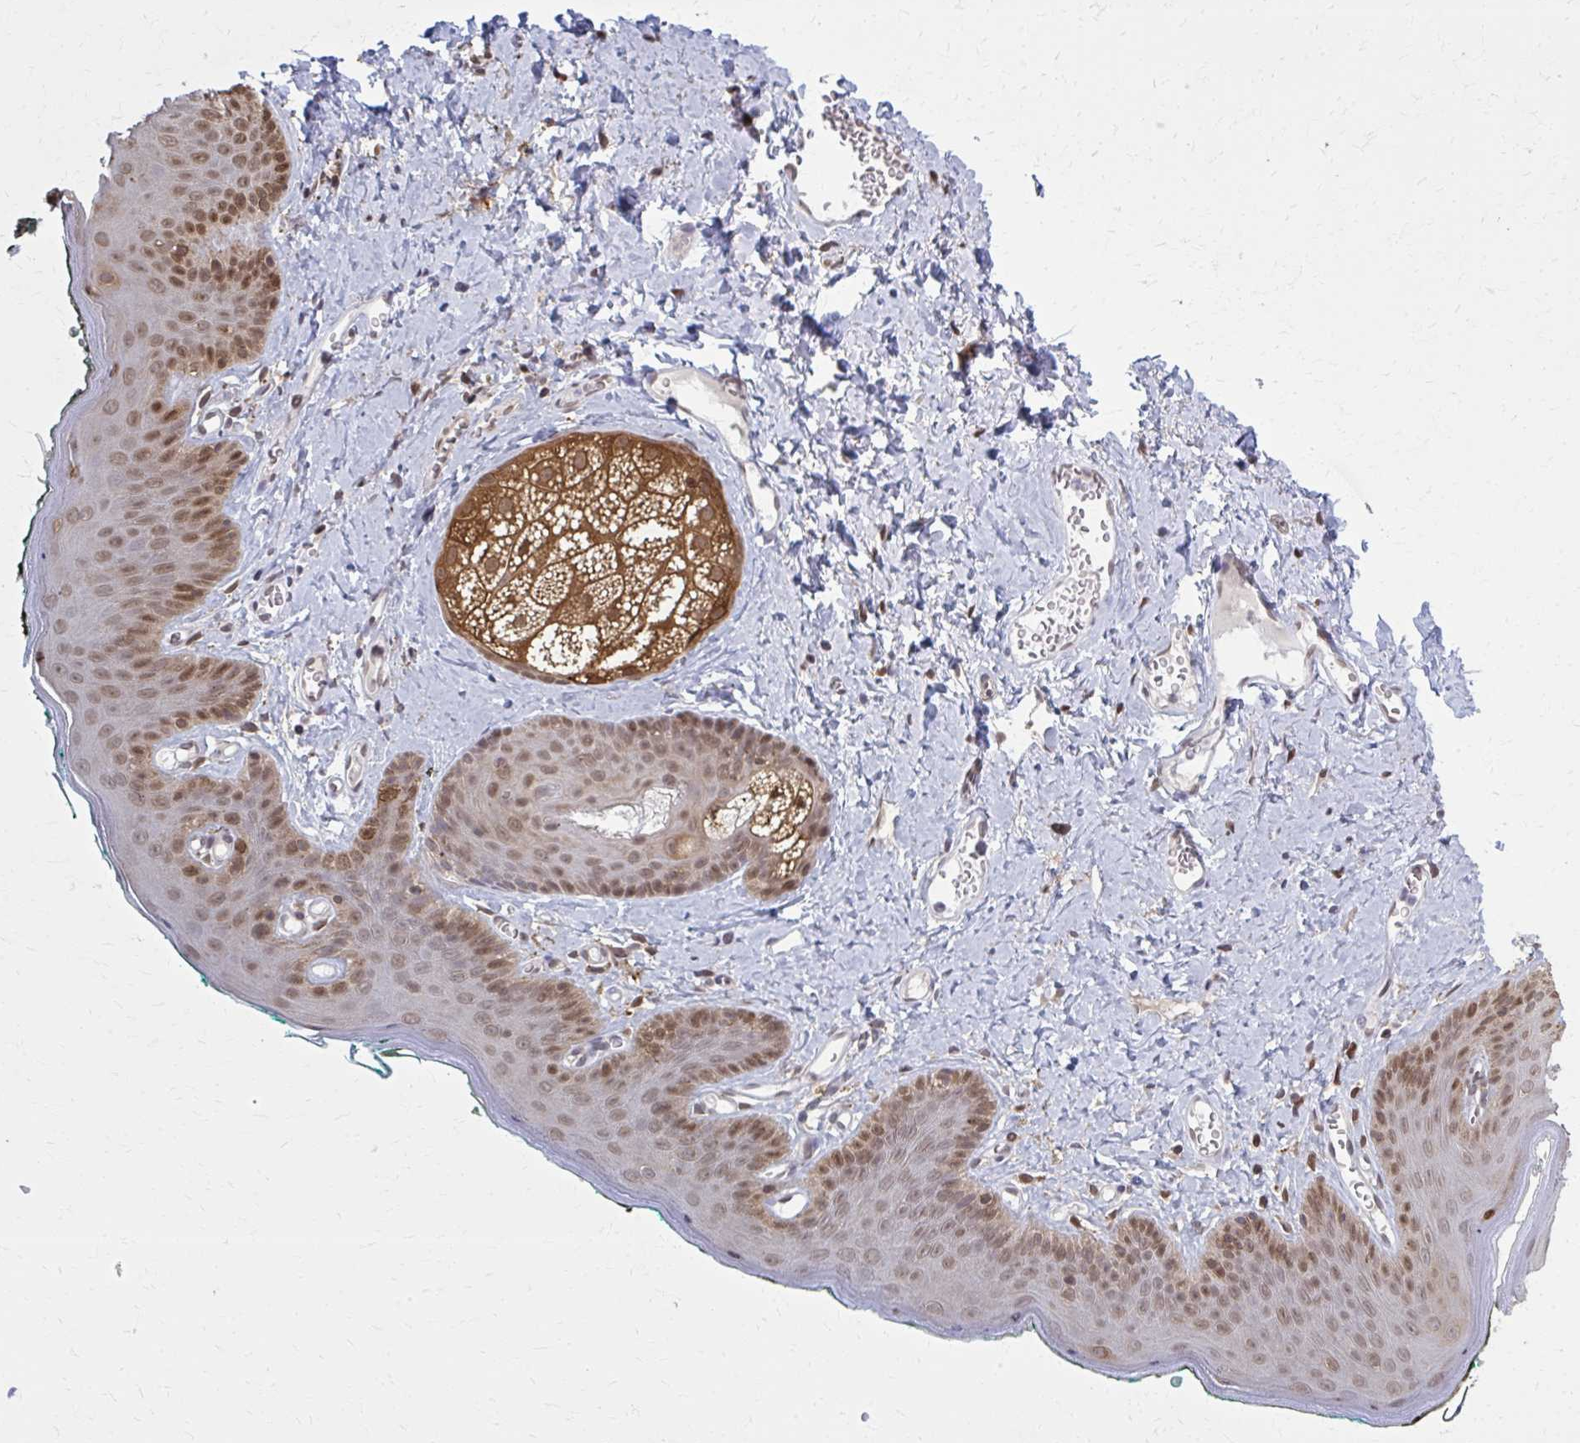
{"staining": {"intensity": "moderate", "quantity": "25%-75%", "location": "nuclear"}, "tissue": "skin", "cell_type": "Epidermal cells", "image_type": "normal", "snomed": [{"axis": "morphology", "description": "Normal tissue, NOS"}, {"axis": "topography", "description": "Vulva"}, {"axis": "topography", "description": "Peripheral nerve tissue"}], "caption": "This image displays unremarkable skin stained with IHC to label a protein in brown. The nuclear of epidermal cells show moderate positivity for the protein. Nuclei are counter-stained blue.", "gene": "MDH1", "patient": {"sex": "female", "age": 66}}